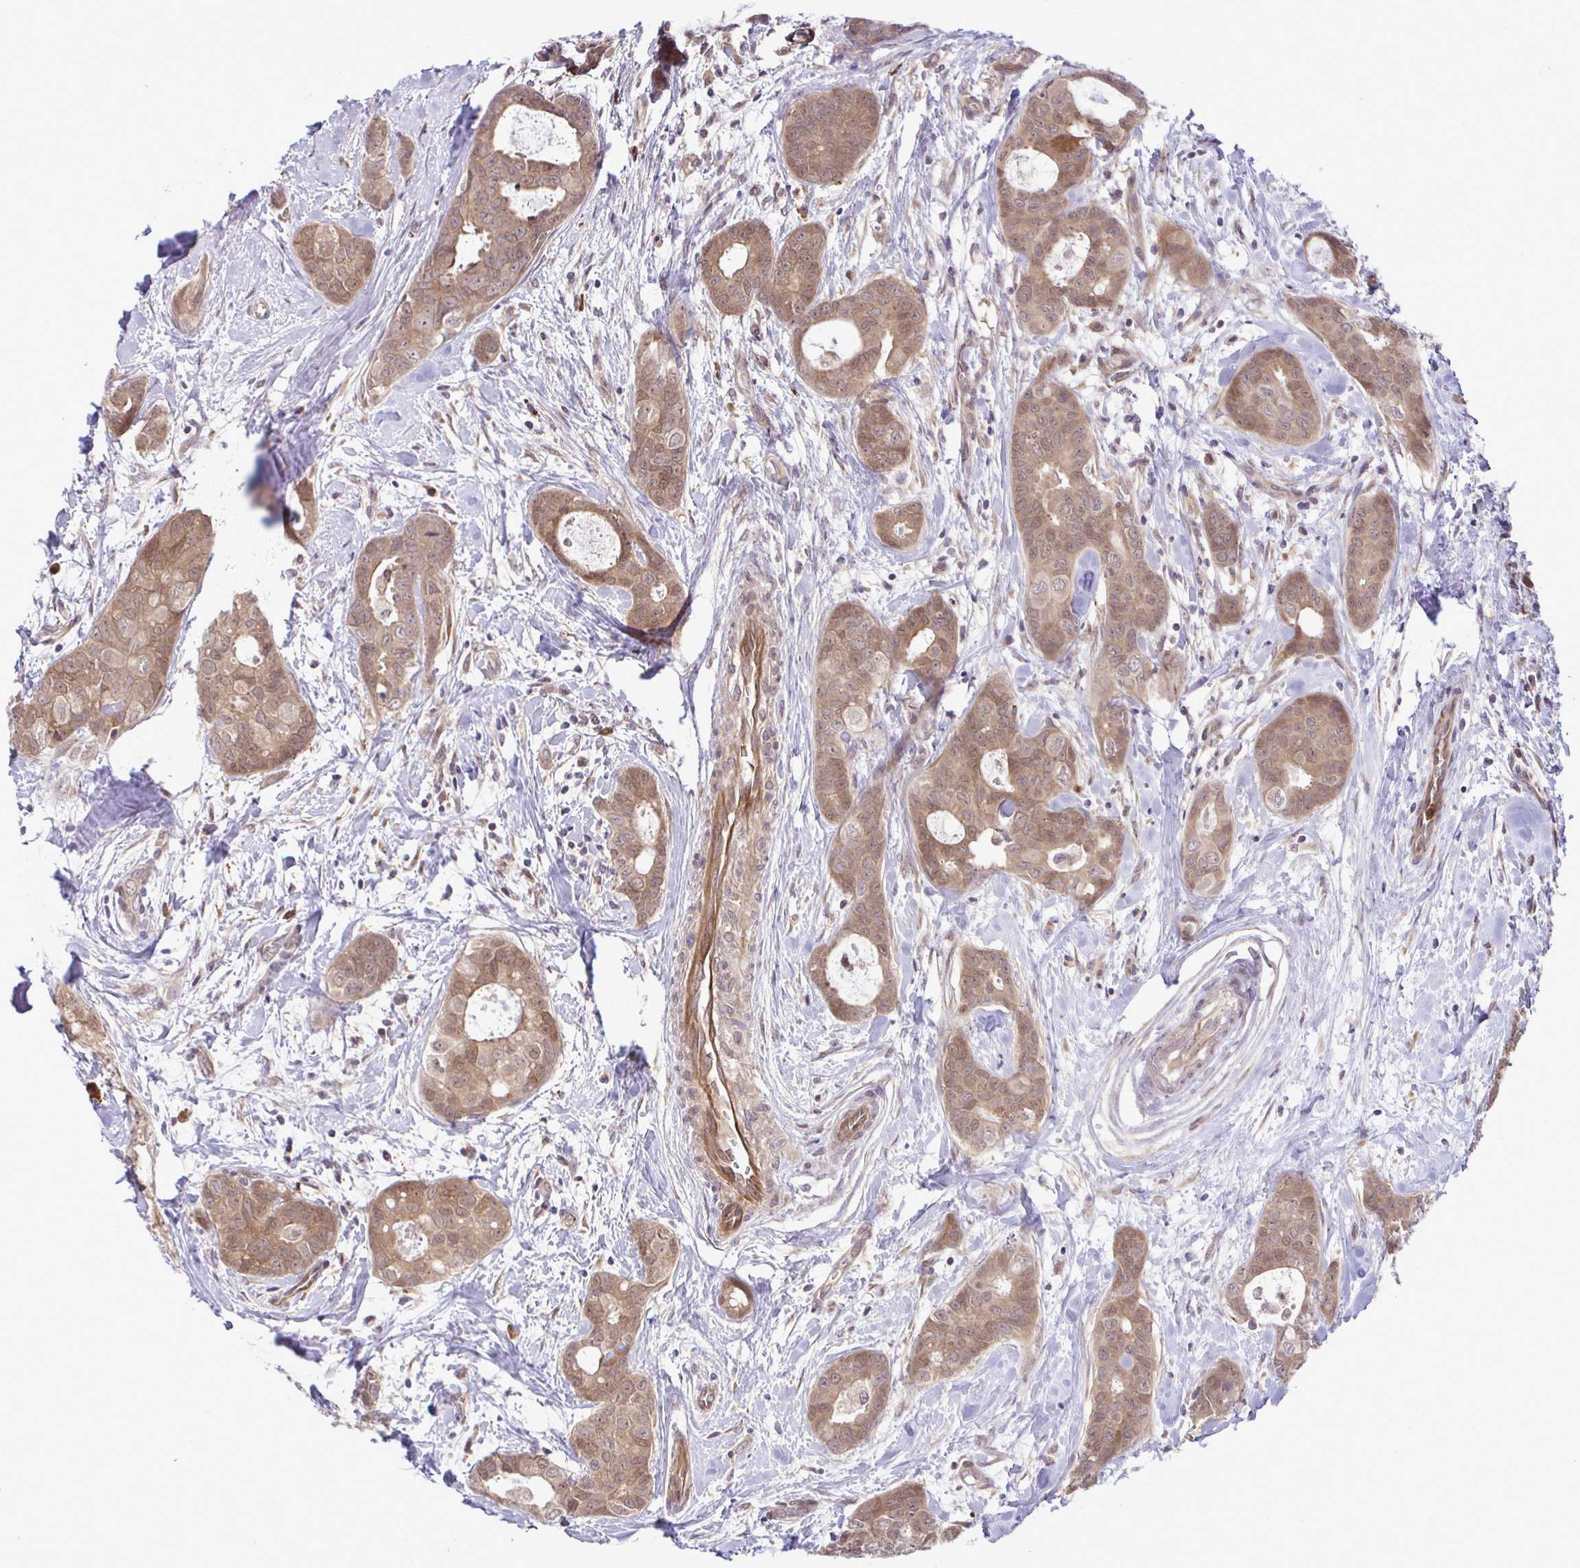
{"staining": {"intensity": "moderate", "quantity": ">75%", "location": "cytoplasmic/membranous,nuclear"}, "tissue": "breast cancer", "cell_type": "Tumor cells", "image_type": "cancer", "snomed": [{"axis": "morphology", "description": "Duct carcinoma"}, {"axis": "topography", "description": "Breast"}], "caption": "High-power microscopy captured an immunohistochemistry (IHC) photomicrograph of breast intraductal carcinoma, revealing moderate cytoplasmic/membranous and nuclear positivity in approximately >75% of tumor cells.", "gene": "CMPK1", "patient": {"sex": "female", "age": 45}}